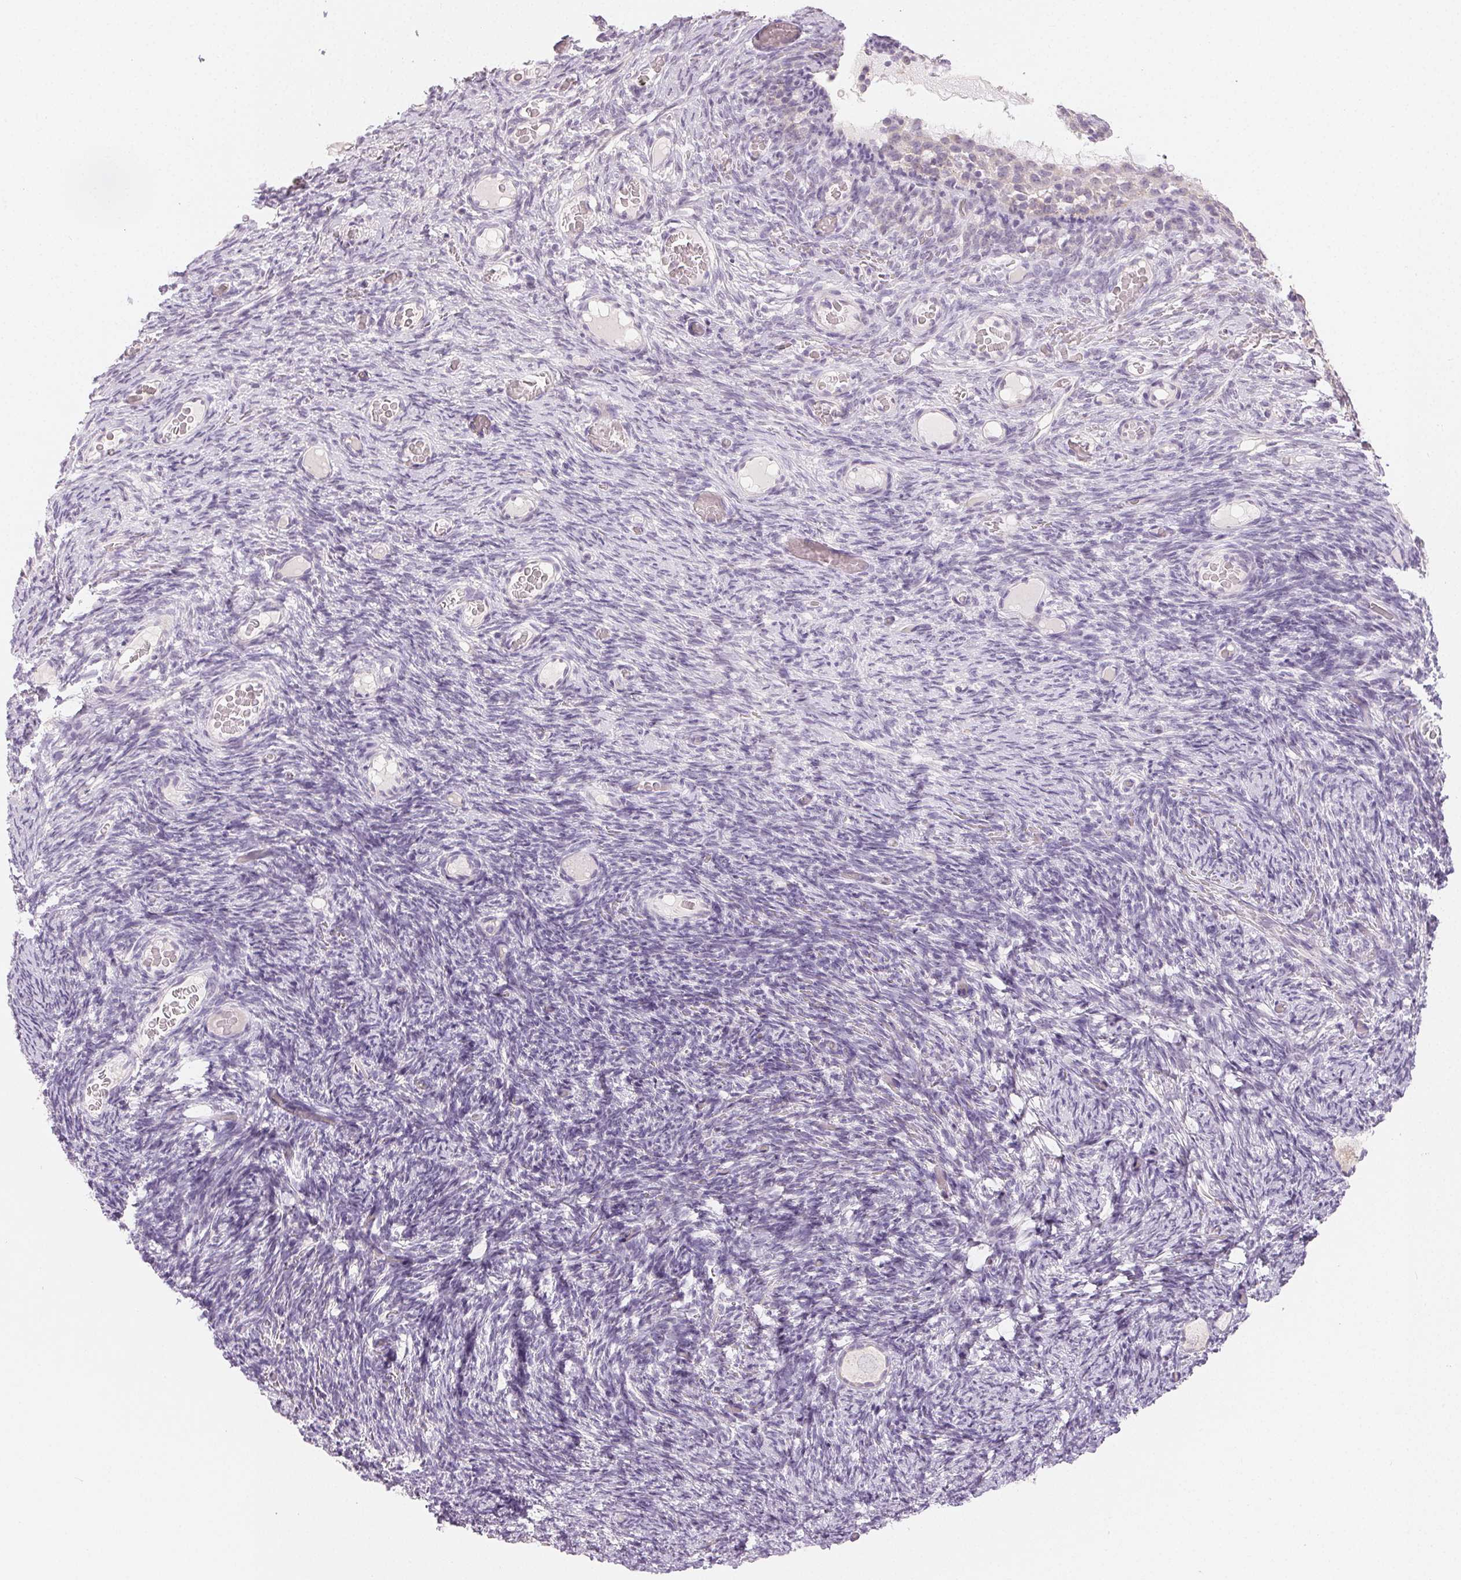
{"staining": {"intensity": "weak", "quantity": "<25%", "location": "cytoplasmic/membranous"}, "tissue": "ovary", "cell_type": "Follicle cells", "image_type": "normal", "snomed": [{"axis": "morphology", "description": "Normal tissue, NOS"}, {"axis": "topography", "description": "Ovary"}], "caption": "Follicle cells are negative for protein expression in benign human ovary. The staining is performed using DAB (3,3'-diaminobenzidine) brown chromogen with nuclei counter-stained in using hematoxylin.", "gene": "SFTPD", "patient": {"sex": "female", "age": 34}}